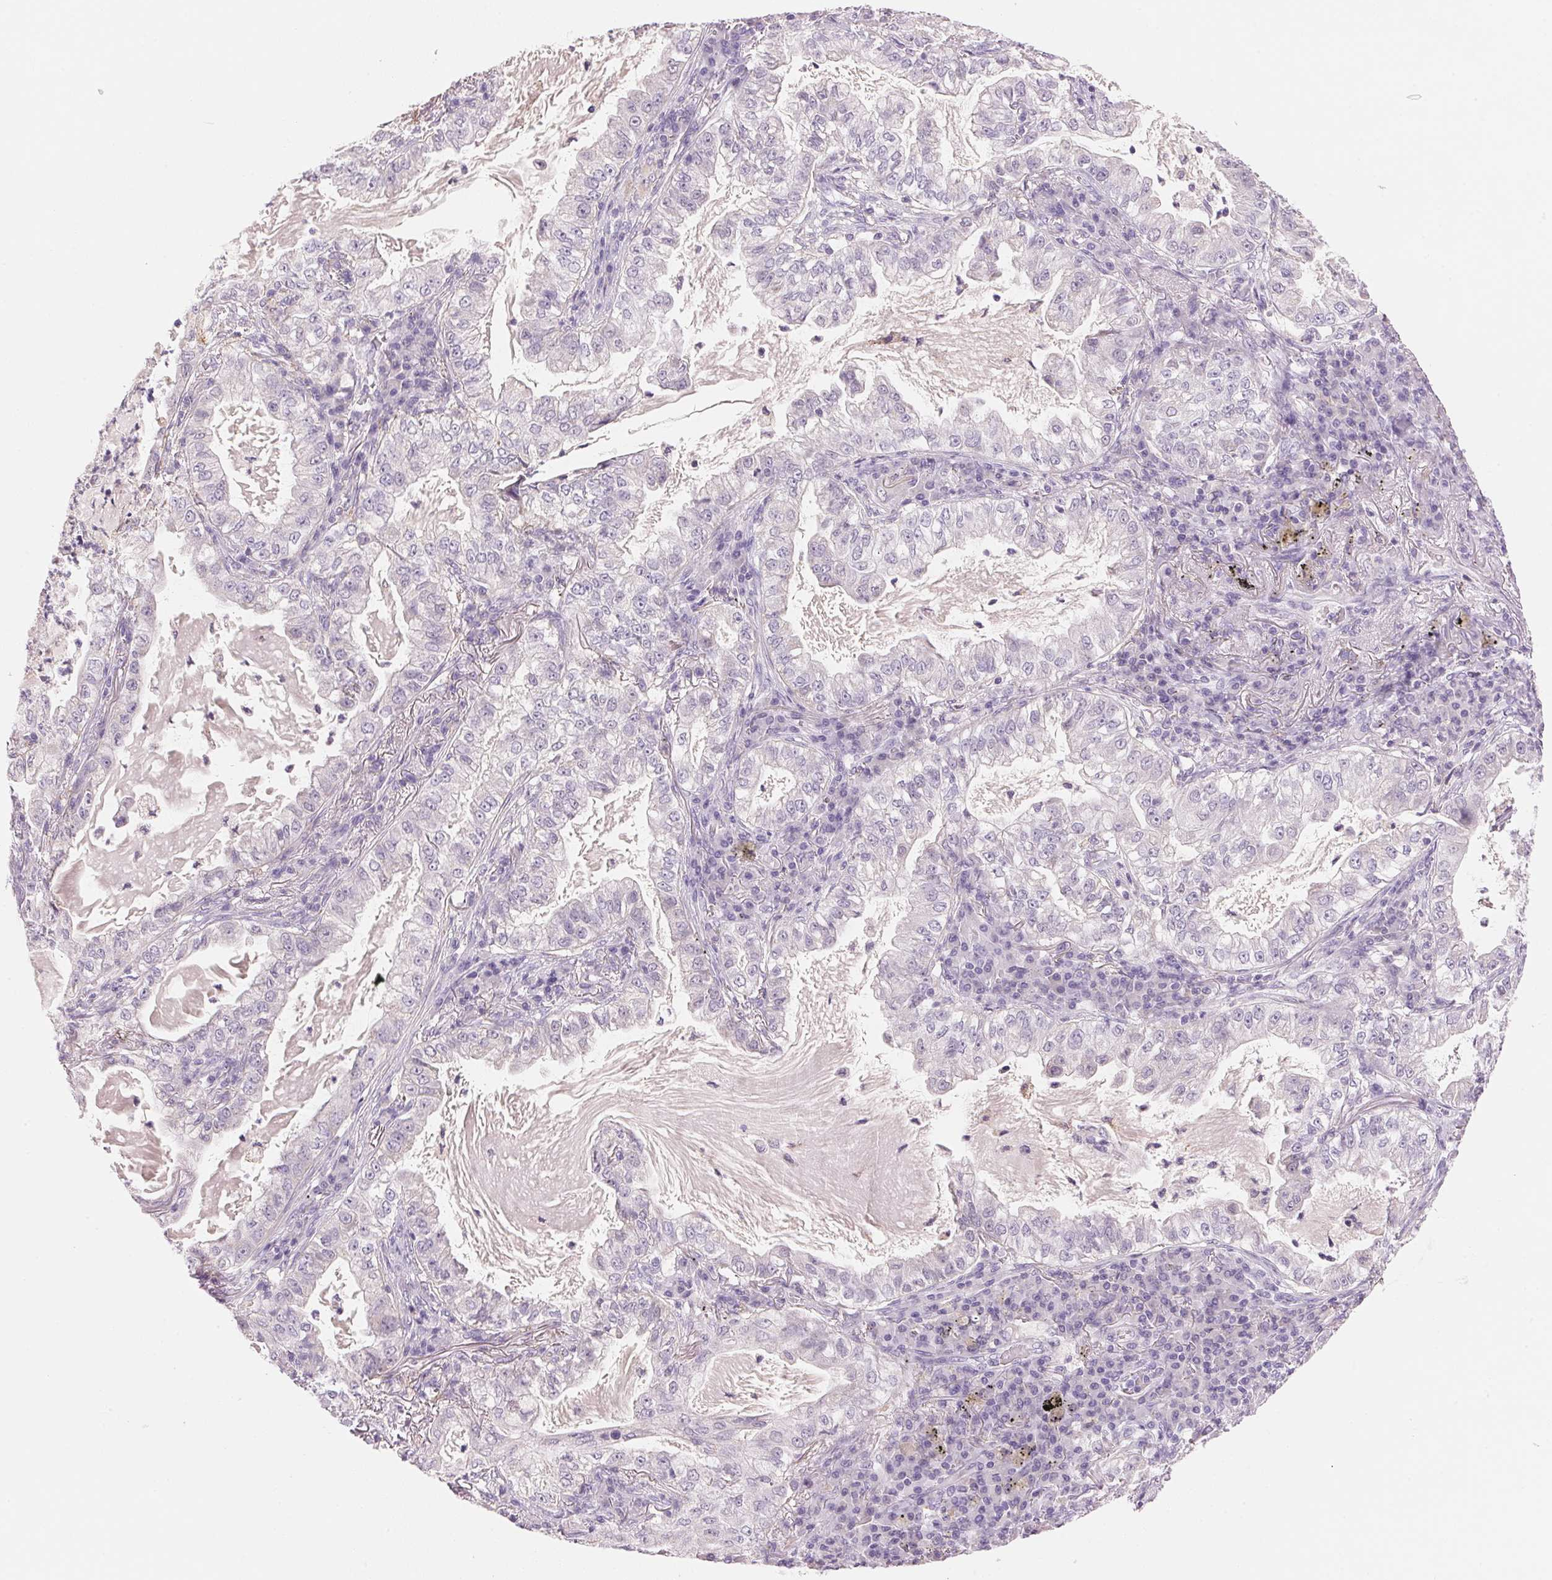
{"staining": {"intensity": "negative", "quantity": "none", "location": "none"}, "tissue": "lung cancer", "cell_type": "Tumor cells", "image_type": "cancer", "snomed": [{"axis": "morphology", "description": "Adenocarcinoma, NOS"}, {"axis": "topography", "description": "Lung"}], "caption": "Immunohistochemistry (IHC) image of adenocarcinoma (lung) stained for a protein (brown), which displays no expression in tumor cells.", "gene": "CYP11B1", "patient": {"sex": "female", "age": 73}}